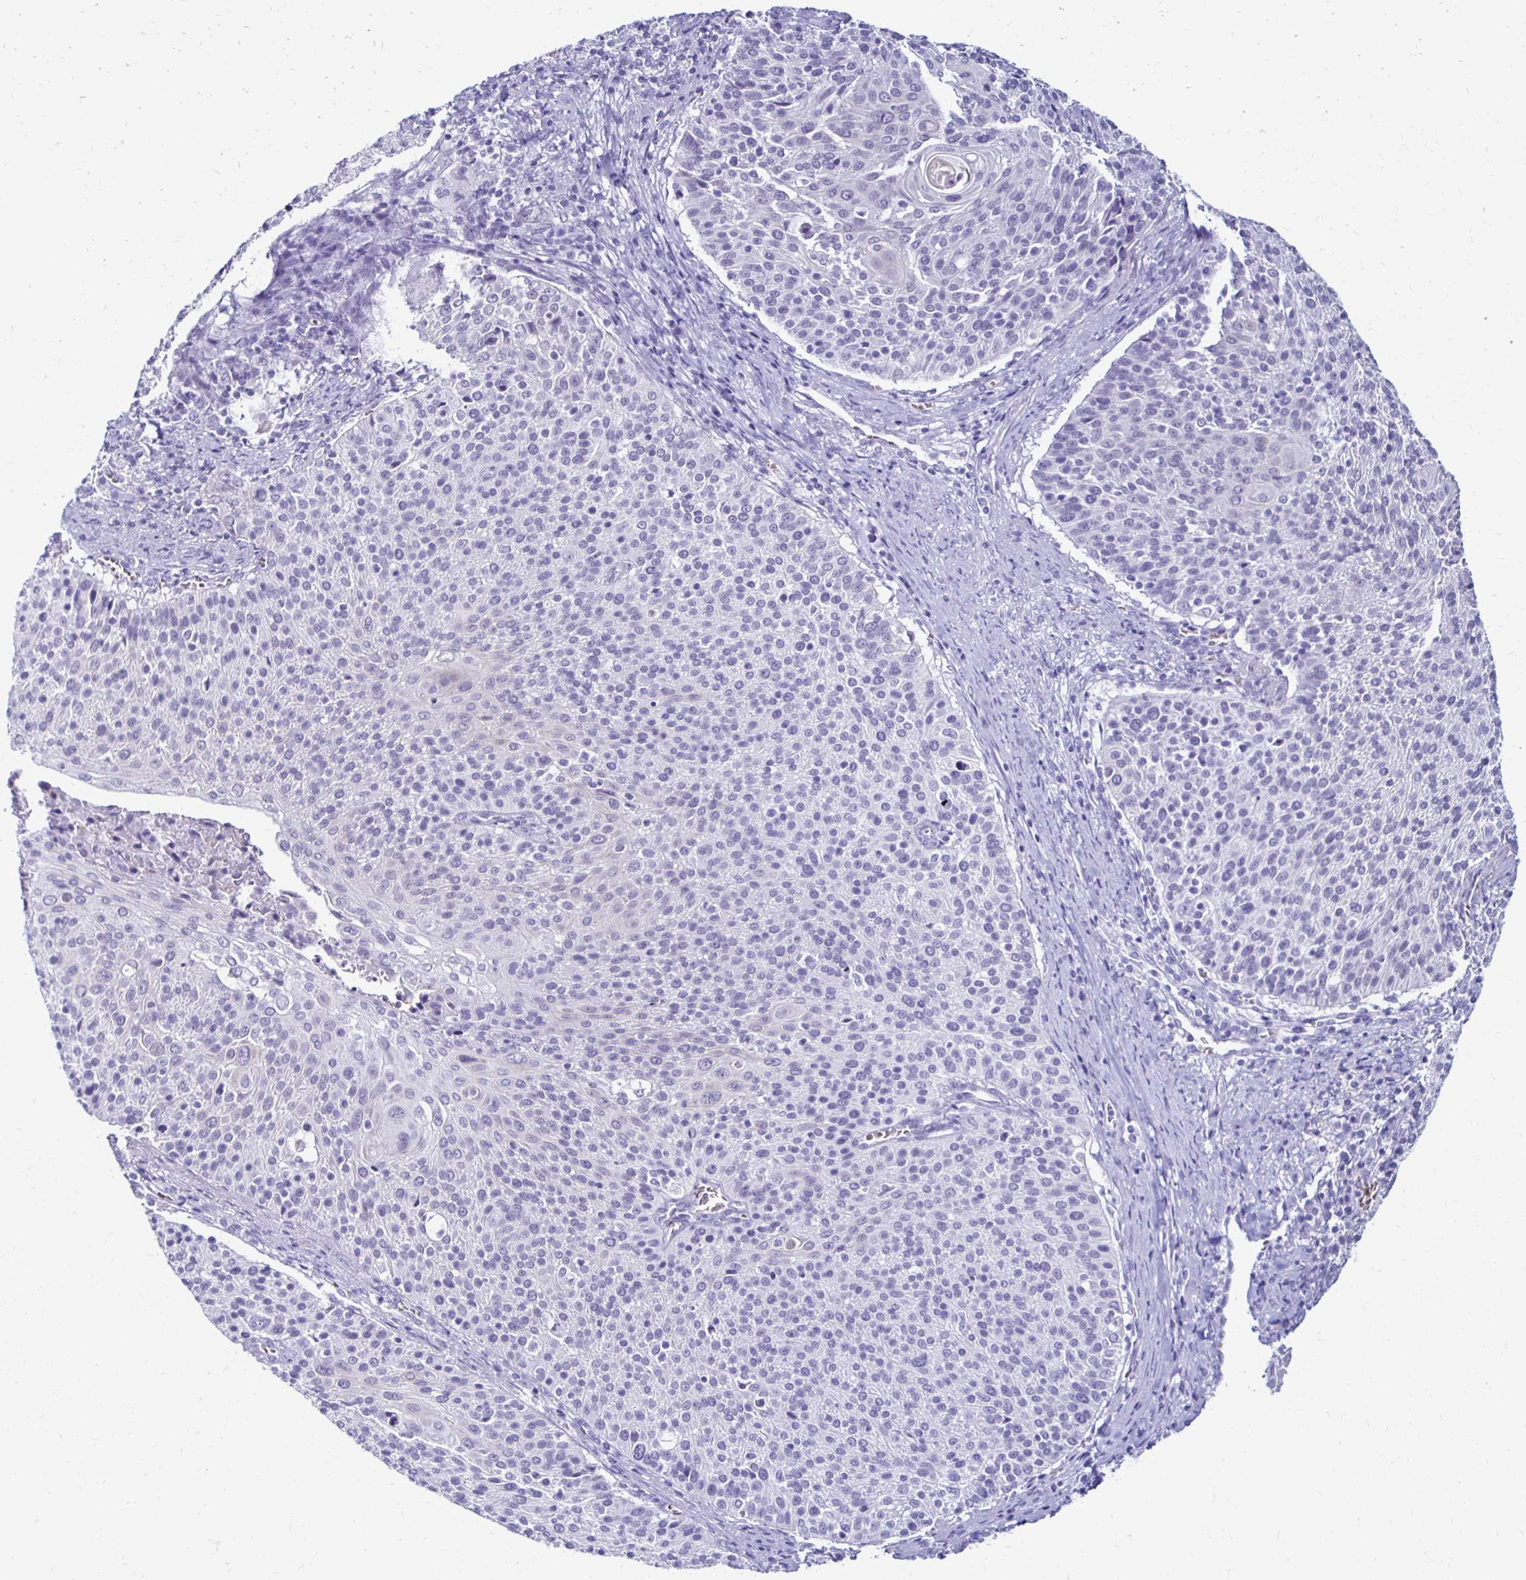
{"staining": {"intensity": "negative", "quantity": "none", "location": "none"}, "tissue": "cervical cancer", "cell_type": "Tumor cells", "image_type": "cancer", "snomed": [{"axis": "morphology", "description": "Squamous cell carcinoma, NOS"}, {"axis": "topography", "description": "Cervix"}], "caption": "The micrograph demonstrates no staining of tumor cells in cervical cancer (squamous cell carcinoma).", "gene": "RHBDL3", "patient": {"sex": "female", "age": 31}}